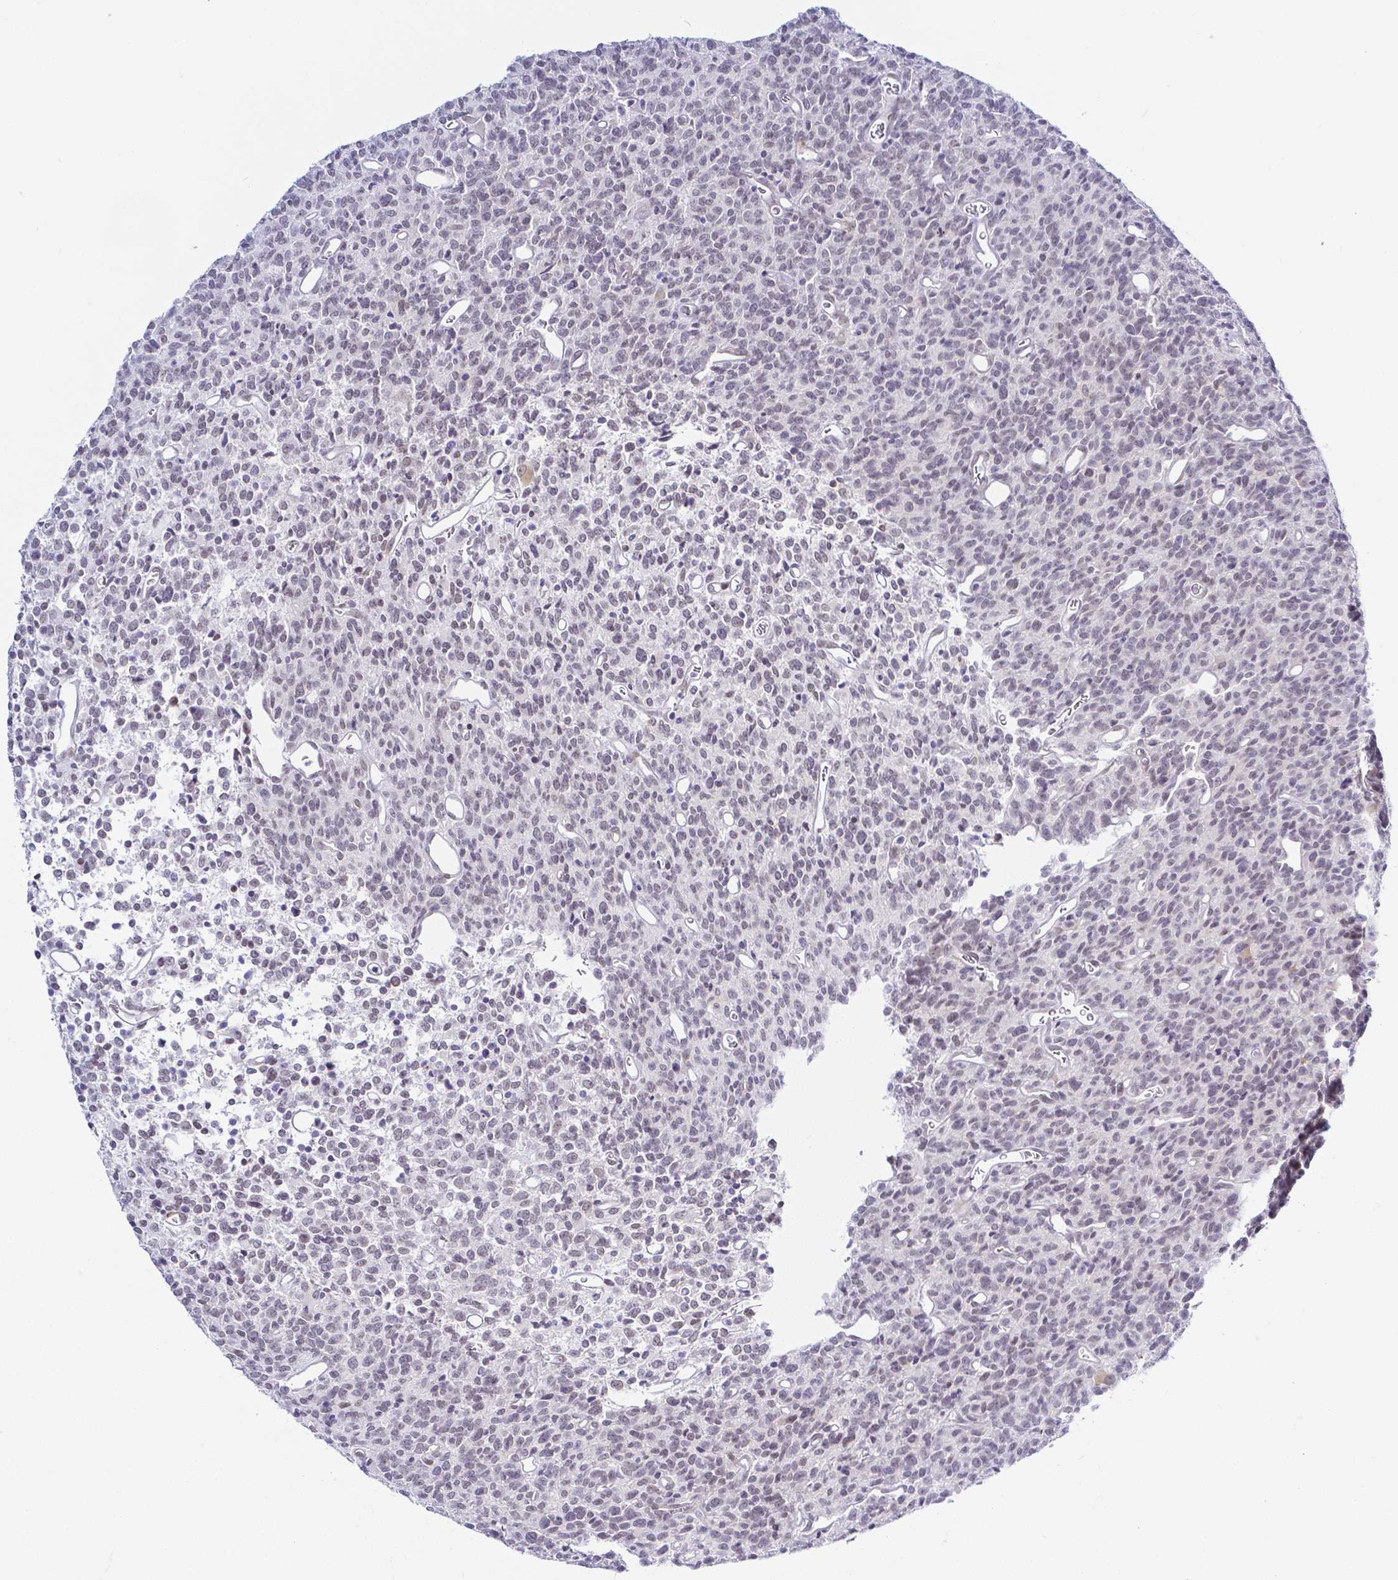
{"staining": {"intensity": "negative", "quantity": "none", "location": "none"}, "tissue": "glioma", "cell_type": "Tumor cells", "image_type": "cancer", "snomed": [{"axis": "morphology", "description": "Glioma, malignant, High grade"}, {"axis": "topography", "description": "Brain"}], "caption": "Tumor cells are negative for protein expression in human glioma.", "gene": "FAM83G", "patient": {"sex": "male", "age": 76}}